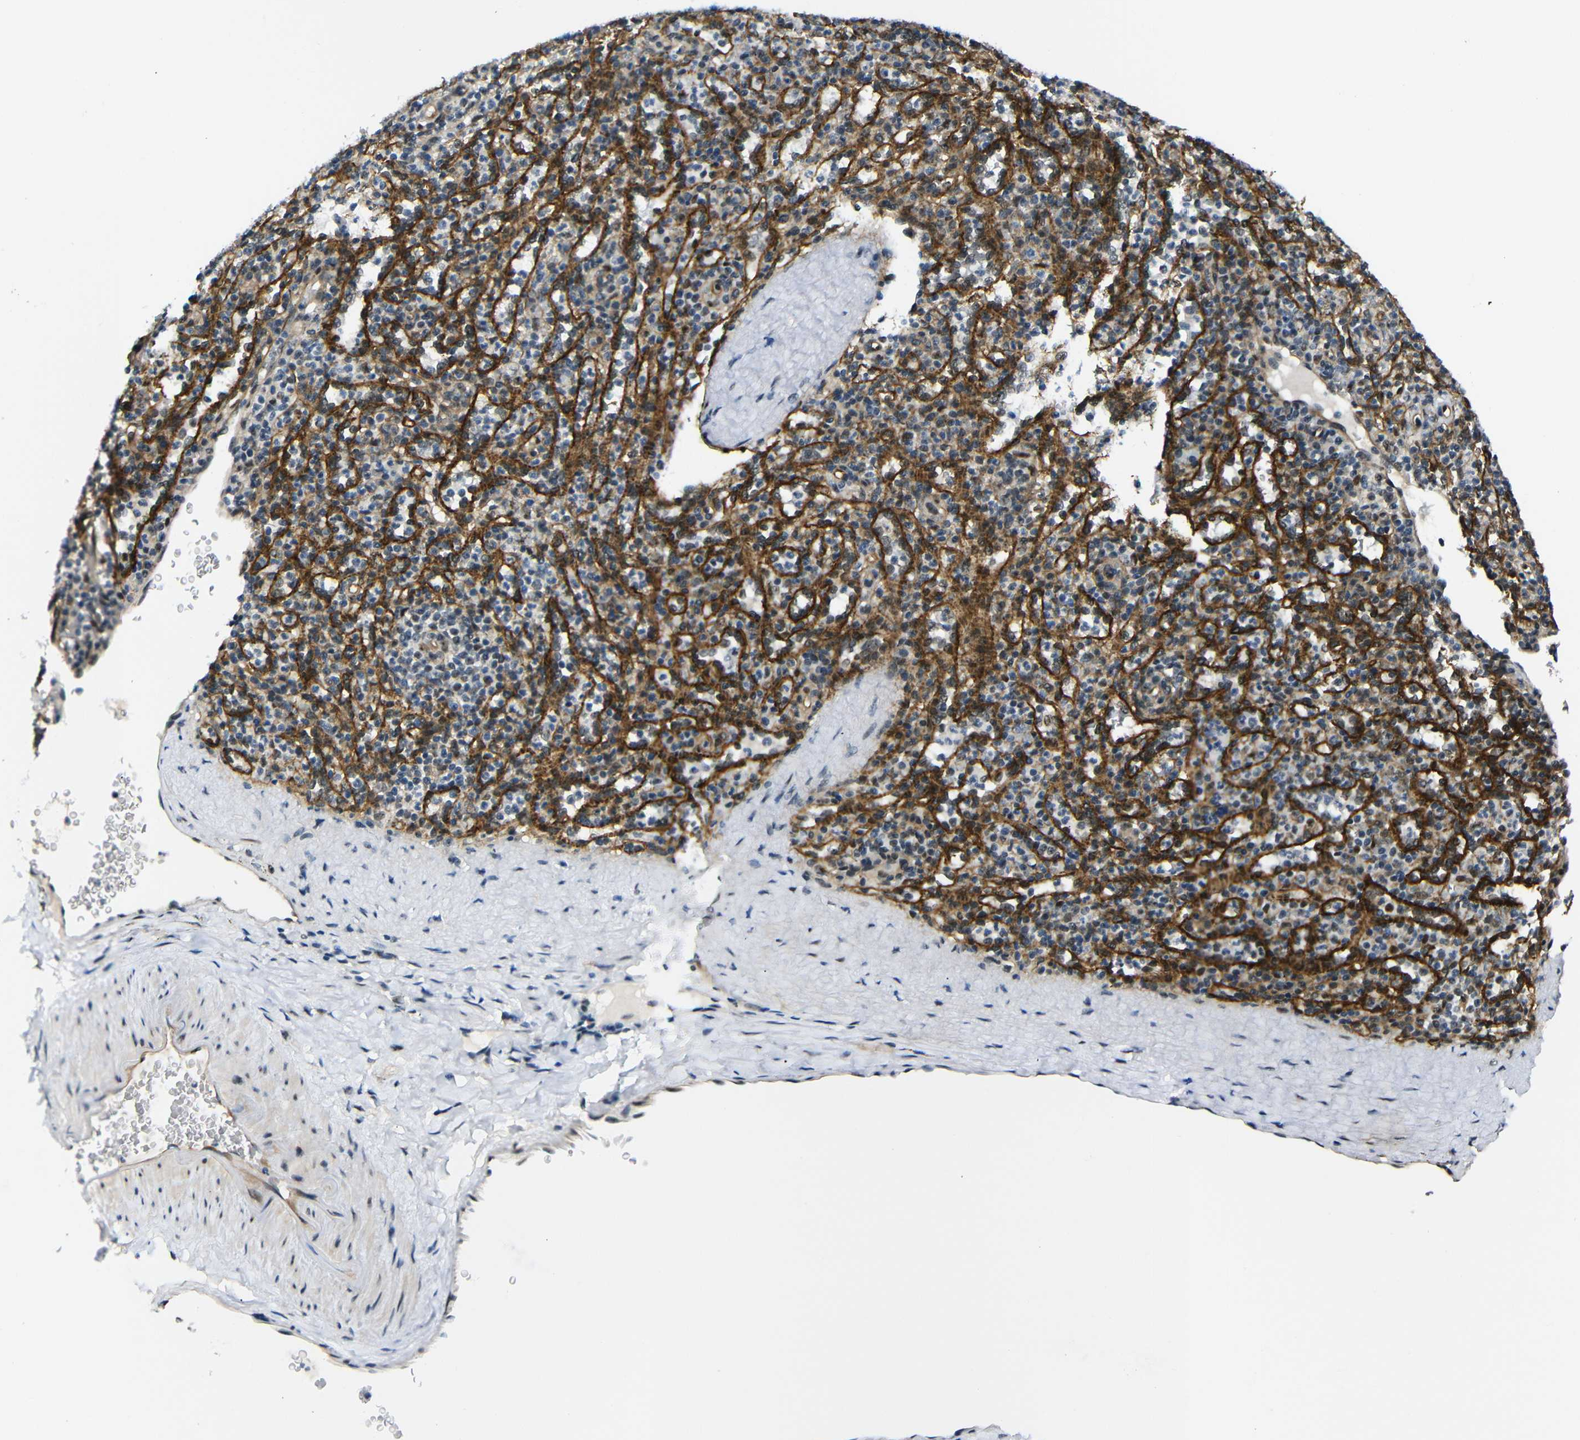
{"staining": {"intensity": "moderate", "quantity": "<25%", "location": "cytoplasmic/membranous"}, "tissue": "spleen", "cell_type": "Cells in red pulp", "image_type": "normal", "snomed": [{"axis": "morphology", "description": "Normal tissue, NOS"}, {"axis": "topography", "description": "Spleen"}], "caption": "Immunohistochemistry (IHC) of benign human spleen exhibits low levels of moderate cytoplasmic/membranous staining in approximately <25% of cells in red pulp.", "gene": "PARN", "patient": {"sex": "male", "age": 36}}